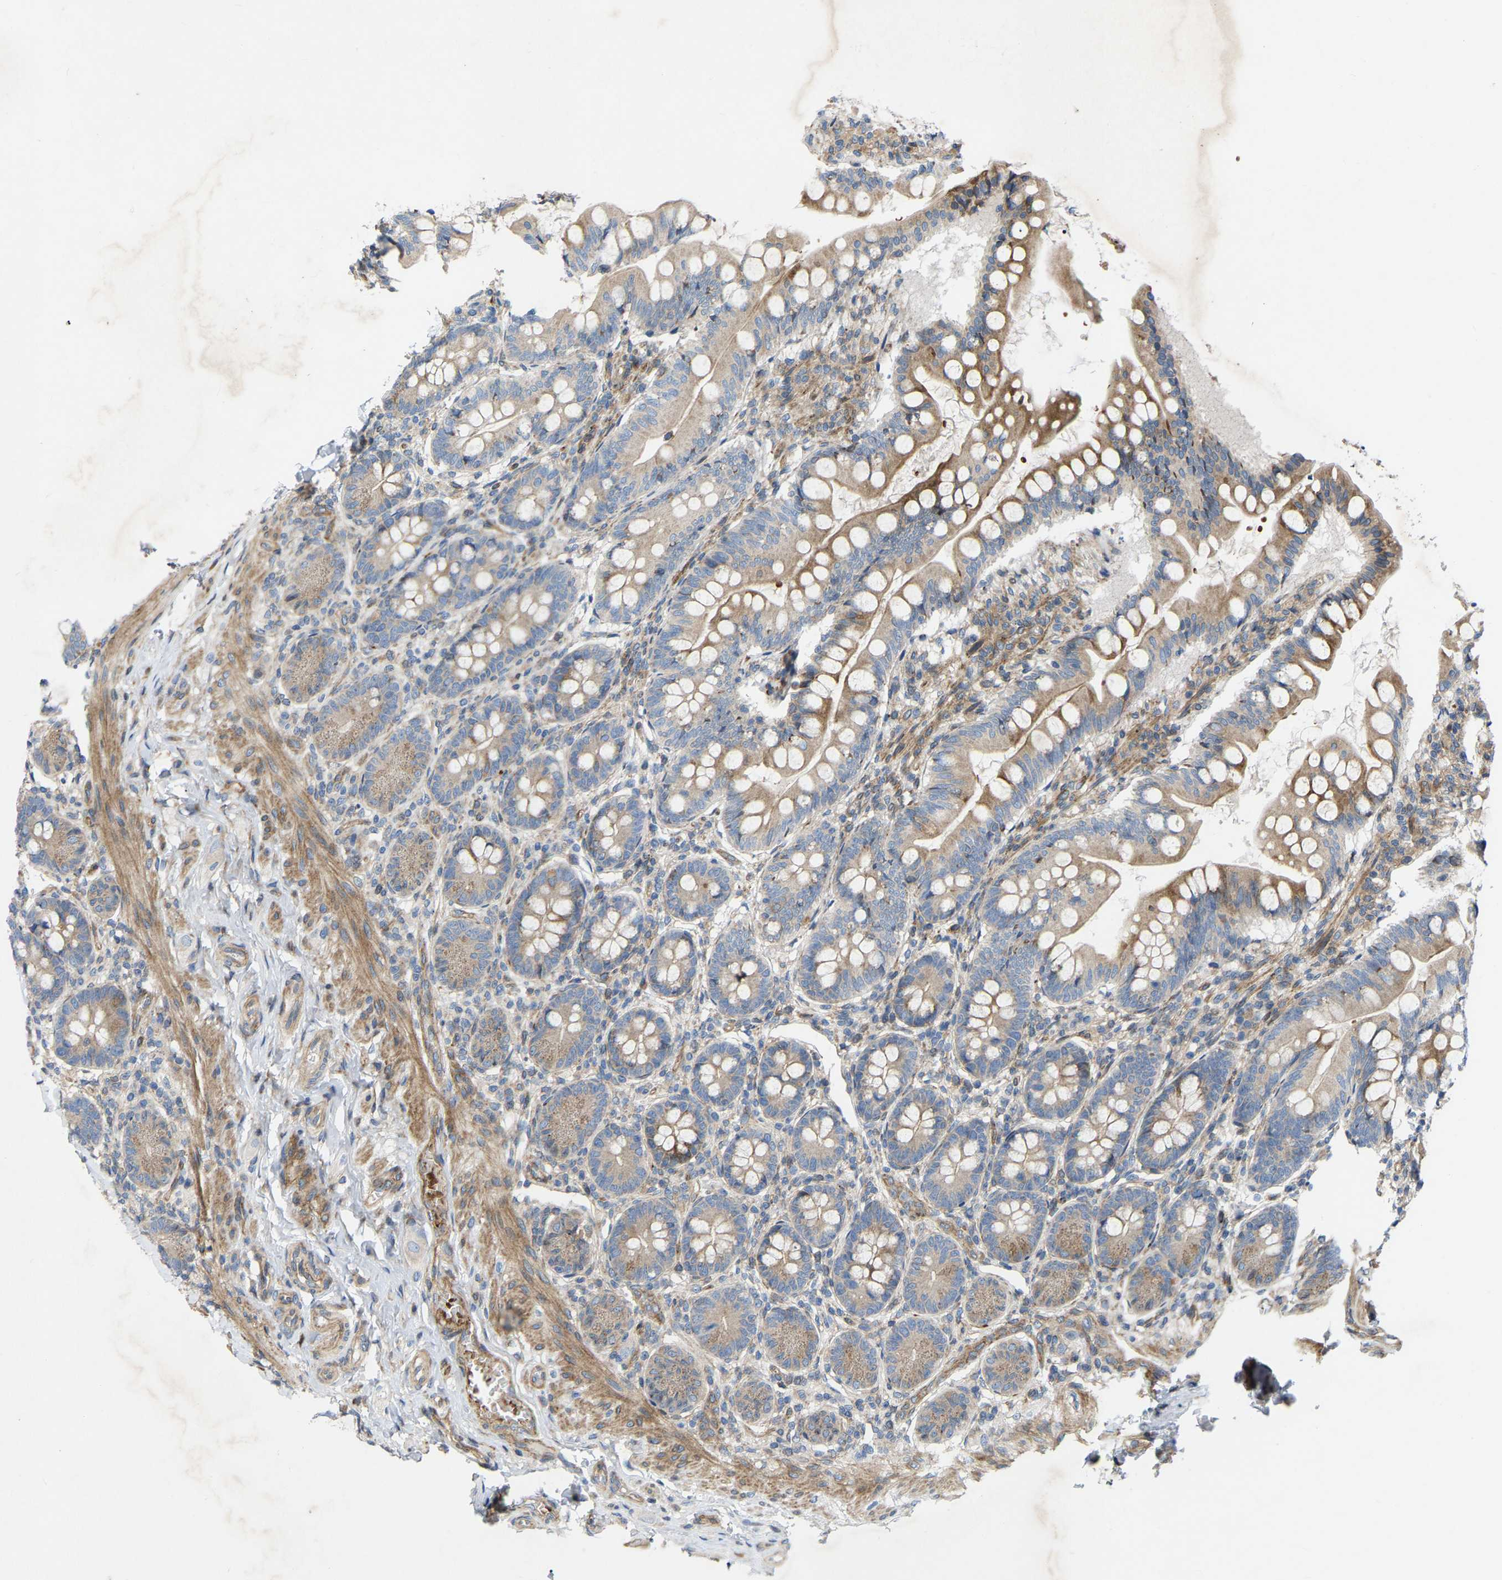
{"staining": {"intensity": "moderate", "quantity": ">75%", "location": "cytoplasmic/membranous"}, "tissue": "small intestine", "cell_type": "Glandular cells", "image_type": "normal", "snomed": [{"axis": "morphology", "description": "Normal tissue, NOS"}, {"axis": "topography", "description": "Small intestine"}], "caption": "DAB (3,3'-diaminobenzidine) immunohistochemical staining of unremarkable small intestine exhibits moderate cytoplasmic/membranous protein positivity in about >75% of glandular cells.", "gene": "TOR1B", "patient": {"sex": "male", "age": 7}}